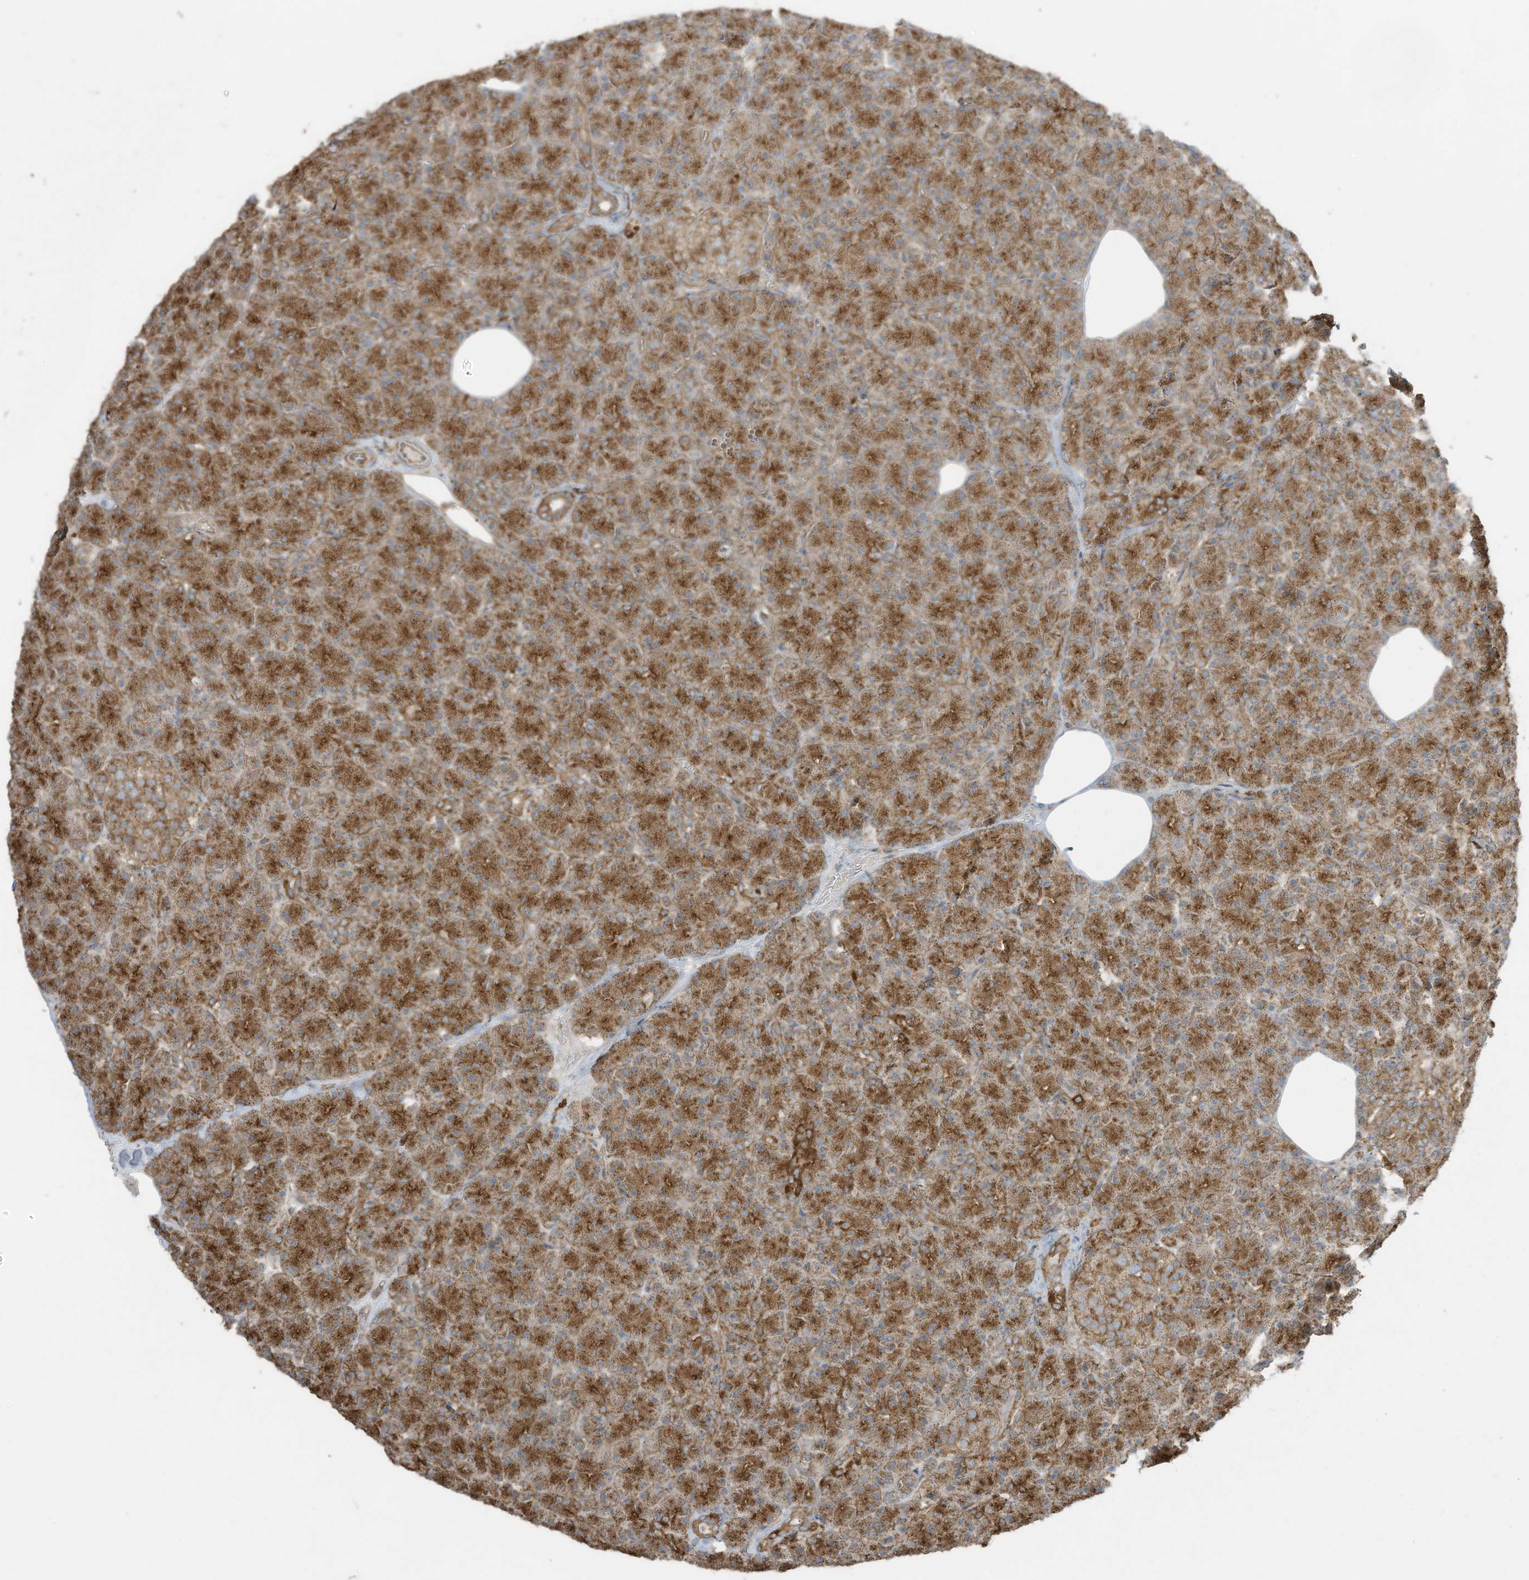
{"staining": {"intensity": "moderate", "quantity": ">75%", "location": "cytoplasmic/membranous"}, "tissue": "pancreas", "cell_type": "Exocrine glandular cells", "image_type": "normal", "snomed": [{"axis": "morphology", "description": "Normal tissue, NOS"}, {"axis": "topography", "description": "Pancreas"}], "caption": "Protein positivity by immunohistochemistry demonstrates moderate cytoplasmic/membranous positivity in about >75% of exocrine glandular cells in normal pancreas.", "gene": "CGAS", "patient": {"sex": "female", "age": 43}}